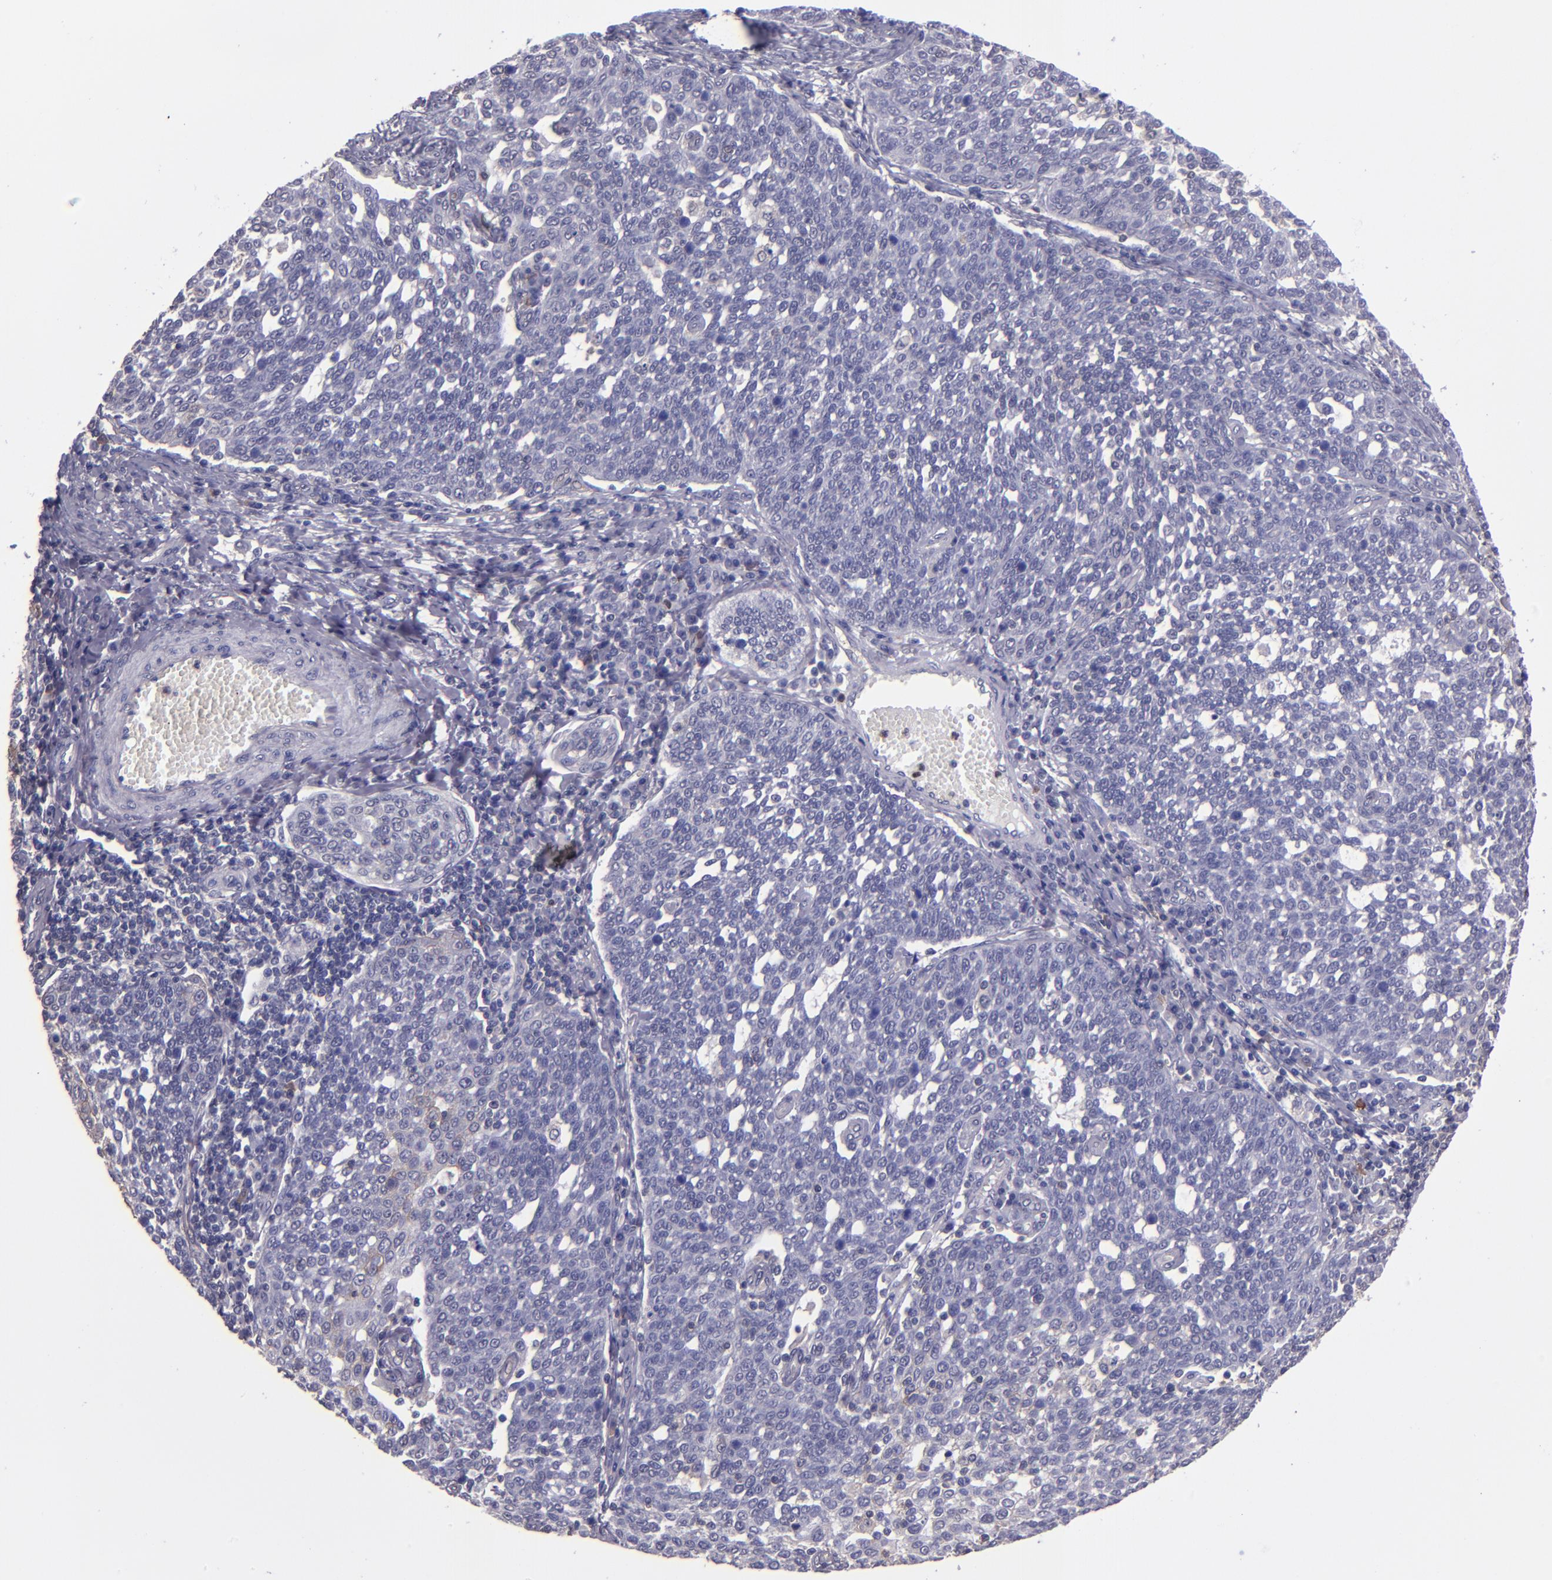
{"staining": {"intensity": "negative", "quantity": "none", "location": "none"}, "tissue": "cervical cancer", "cell_type": "Tumor cells", "image_type": "cancer", "snomed": [{"axis": "morphology", "description": "Squamous cell carcinoma, NOS"}, {"axis": "topography", "description": "Cervix"}], "caption": "An image of cervical cancer stained for a protein exhibits no brown staining in tumor cells.", "gene": "CEBPE", "patient": {"sex": "female", "age": 34}}